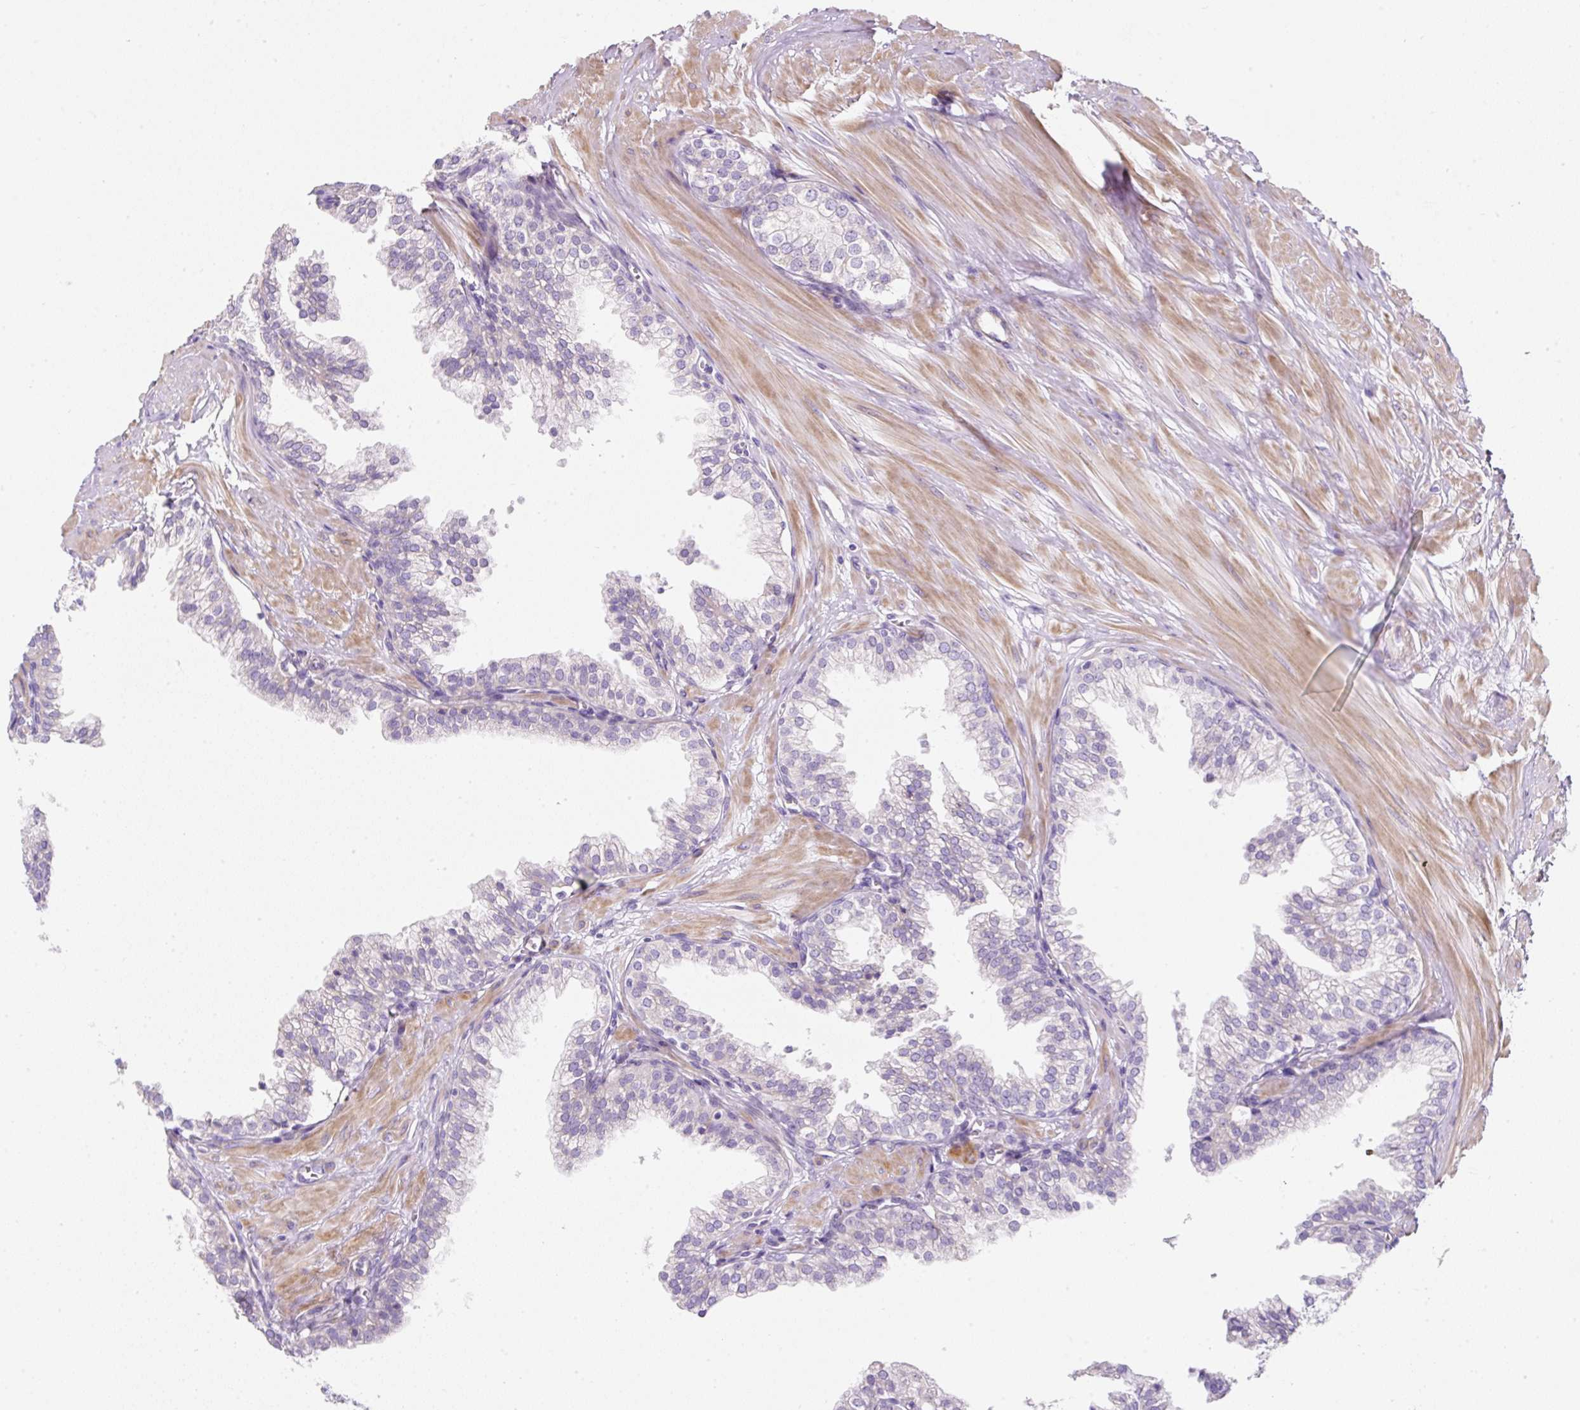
{"staining": {"intensity": "negative", "quantity": "none", "location": "none"}, "tissue": "prostate", "cell_type": "Glandular cells", "image_type": "normal", "snomed": [{"axis": "morphology", "description": "Normal tissue, NOS"}, {"axis": "topography", "description": "Prostate"}, {"axis": "topography", "description": "Peripheral nerve tissue"}], "caption": "This is an immunohistochemistry image of benign human prostate. There is no positivity in glandular cells.", "gene": "ERAP2", "patient": {"sex": "male", "age": 55}}